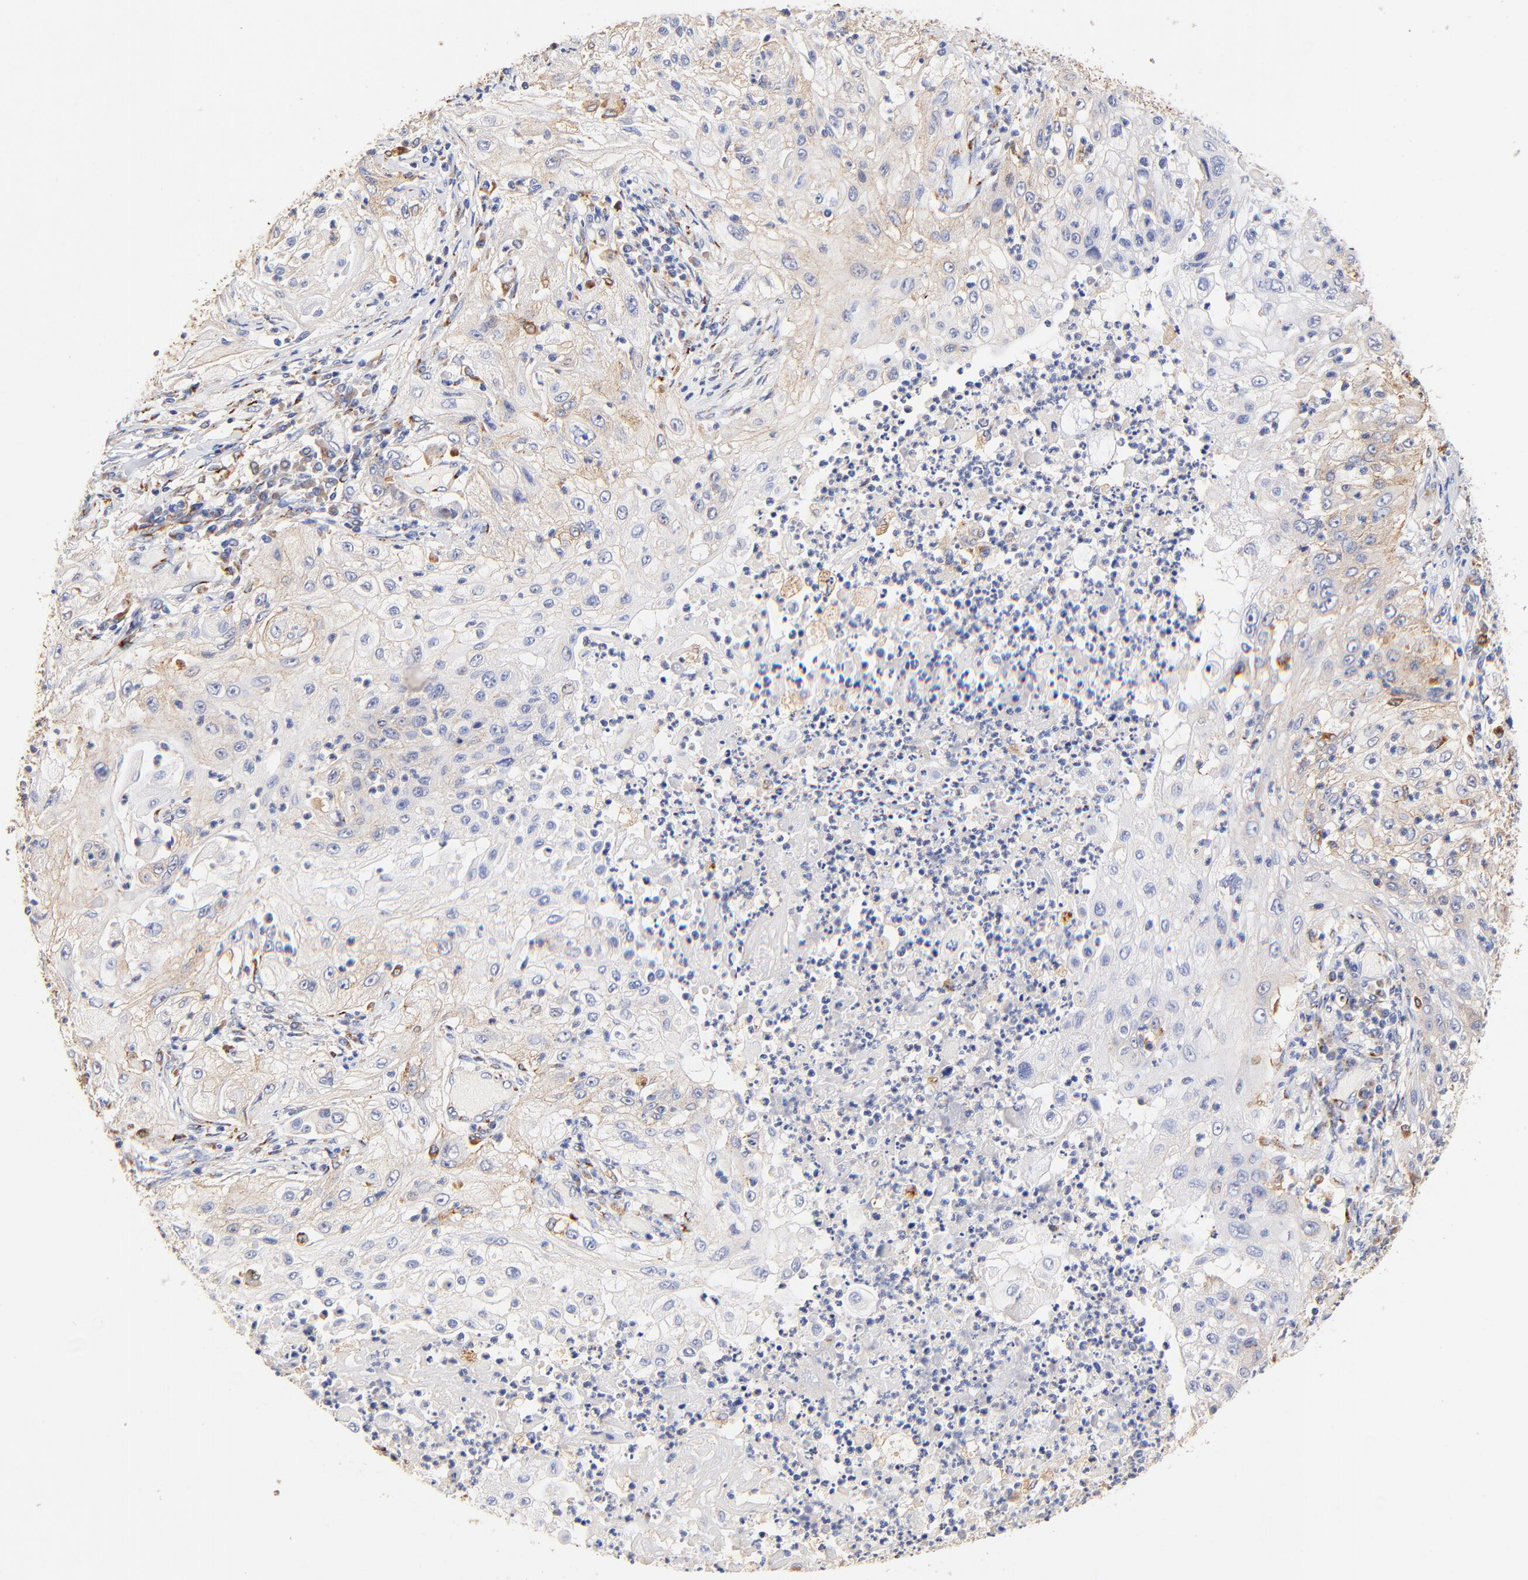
{"staining": {"intensity": "negative", "quantity": "none", "location": "none"}, "tissue": "lung cancer", "cell_type": "Tumor cells", "image_type": "cancer", "snomed": [{"axis": "morphology", "description": "Inflammation, NOS"}, {"axis": "morphology", "description": "Squamous cell carcinoma, NOS"}, {"axis": "topography", "description": "Lymph node"}, {"axis": "topography", "description": "Soft tissue"}, {"axis": "topography", "description": "Lung"}], "caption": "Immunohistochemistry (IHC) histopathology image of human squamous cell carcinoma (lung) stained for a protein (brown), which exhibits no expression in tumor cells.", "gene": "FMNL3", "patient": {"sex": "male", "age": 66}}